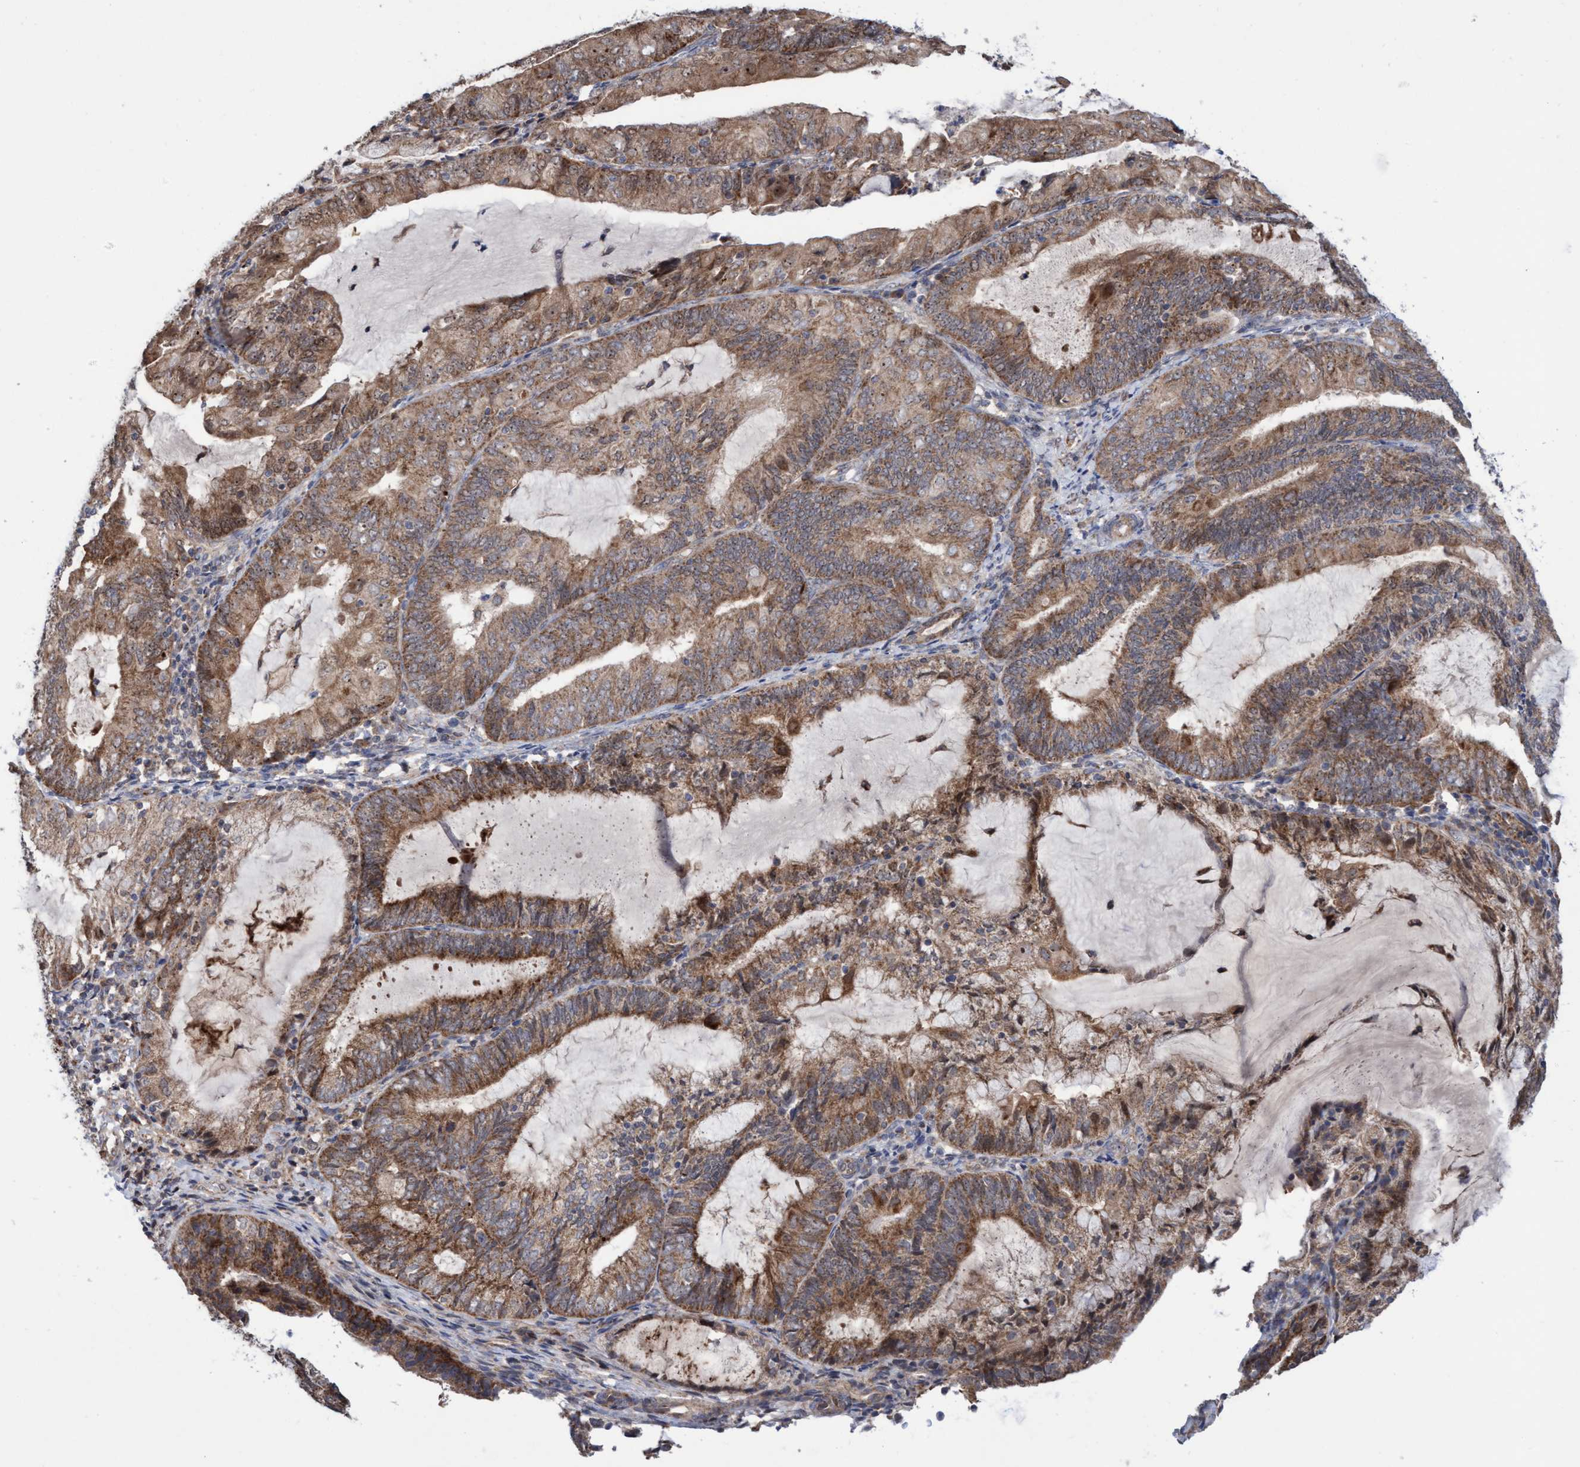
{"staining": {"intensity": "moderate", "quantity": ">75%", "location": "cytoplasmic/membranous,nuclear"}, "tissue": "endometrial cancer", "cell_type": "Tumor cells", "image_type": "cancer", "snomed": [{"axis": "morphology", "description": "Adenocarcinoma, NOS"}, {"axis": "topography", "description": "Endometrium"}], "caption": "Immunohistochemical staining of human endometrial cancer reveals medium levels of moderate cytoplasmic/membranous and nuclear positivity in about >75% of tumor cells.", "gene": "P2RY14", "patient": {"sex": "female", "age": 81}}